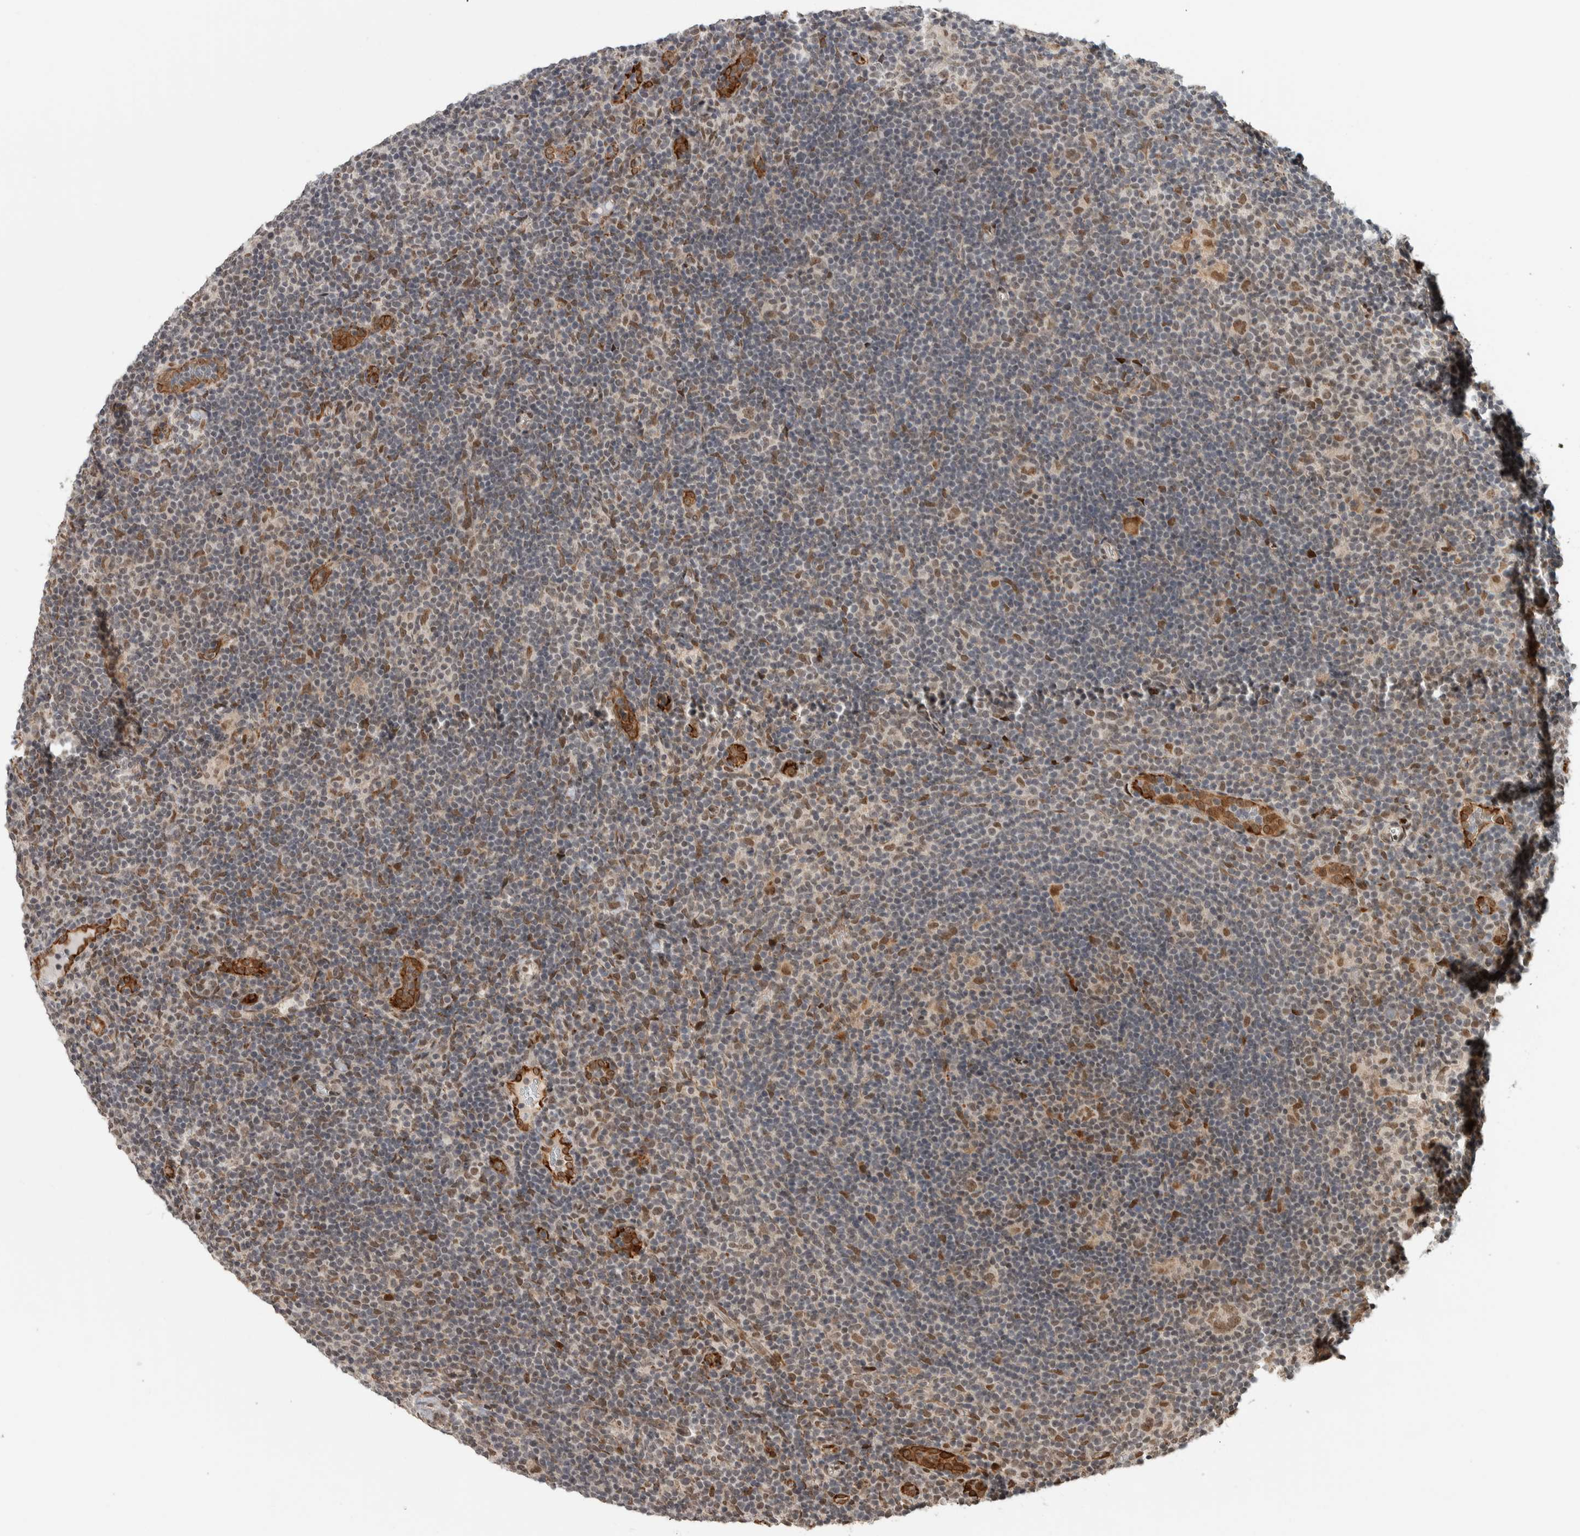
{"staining": {"intensity": "moderate", "quantity": ">75%", "location": "nuclear"}, "tissue": "lymphoma", "cell_type": "Tumor cells", "image_type": "cancer", "snomed": [{"axis": "morphology", "description": "Hodgkin's disease, NOS"}, {"axis": "topography", "description": "Lymph node"}], "caption": "IHC of human lymphoma reveals medium levels of moderate nuclear expression in about >75% of tumor cells. (DAB (3,3'-diaminobenzidine) IHC, brown staining for protein, blue staining for nuclei).", "gene": "TNRC18", "patient": {"sex": "female", "age": 57}}